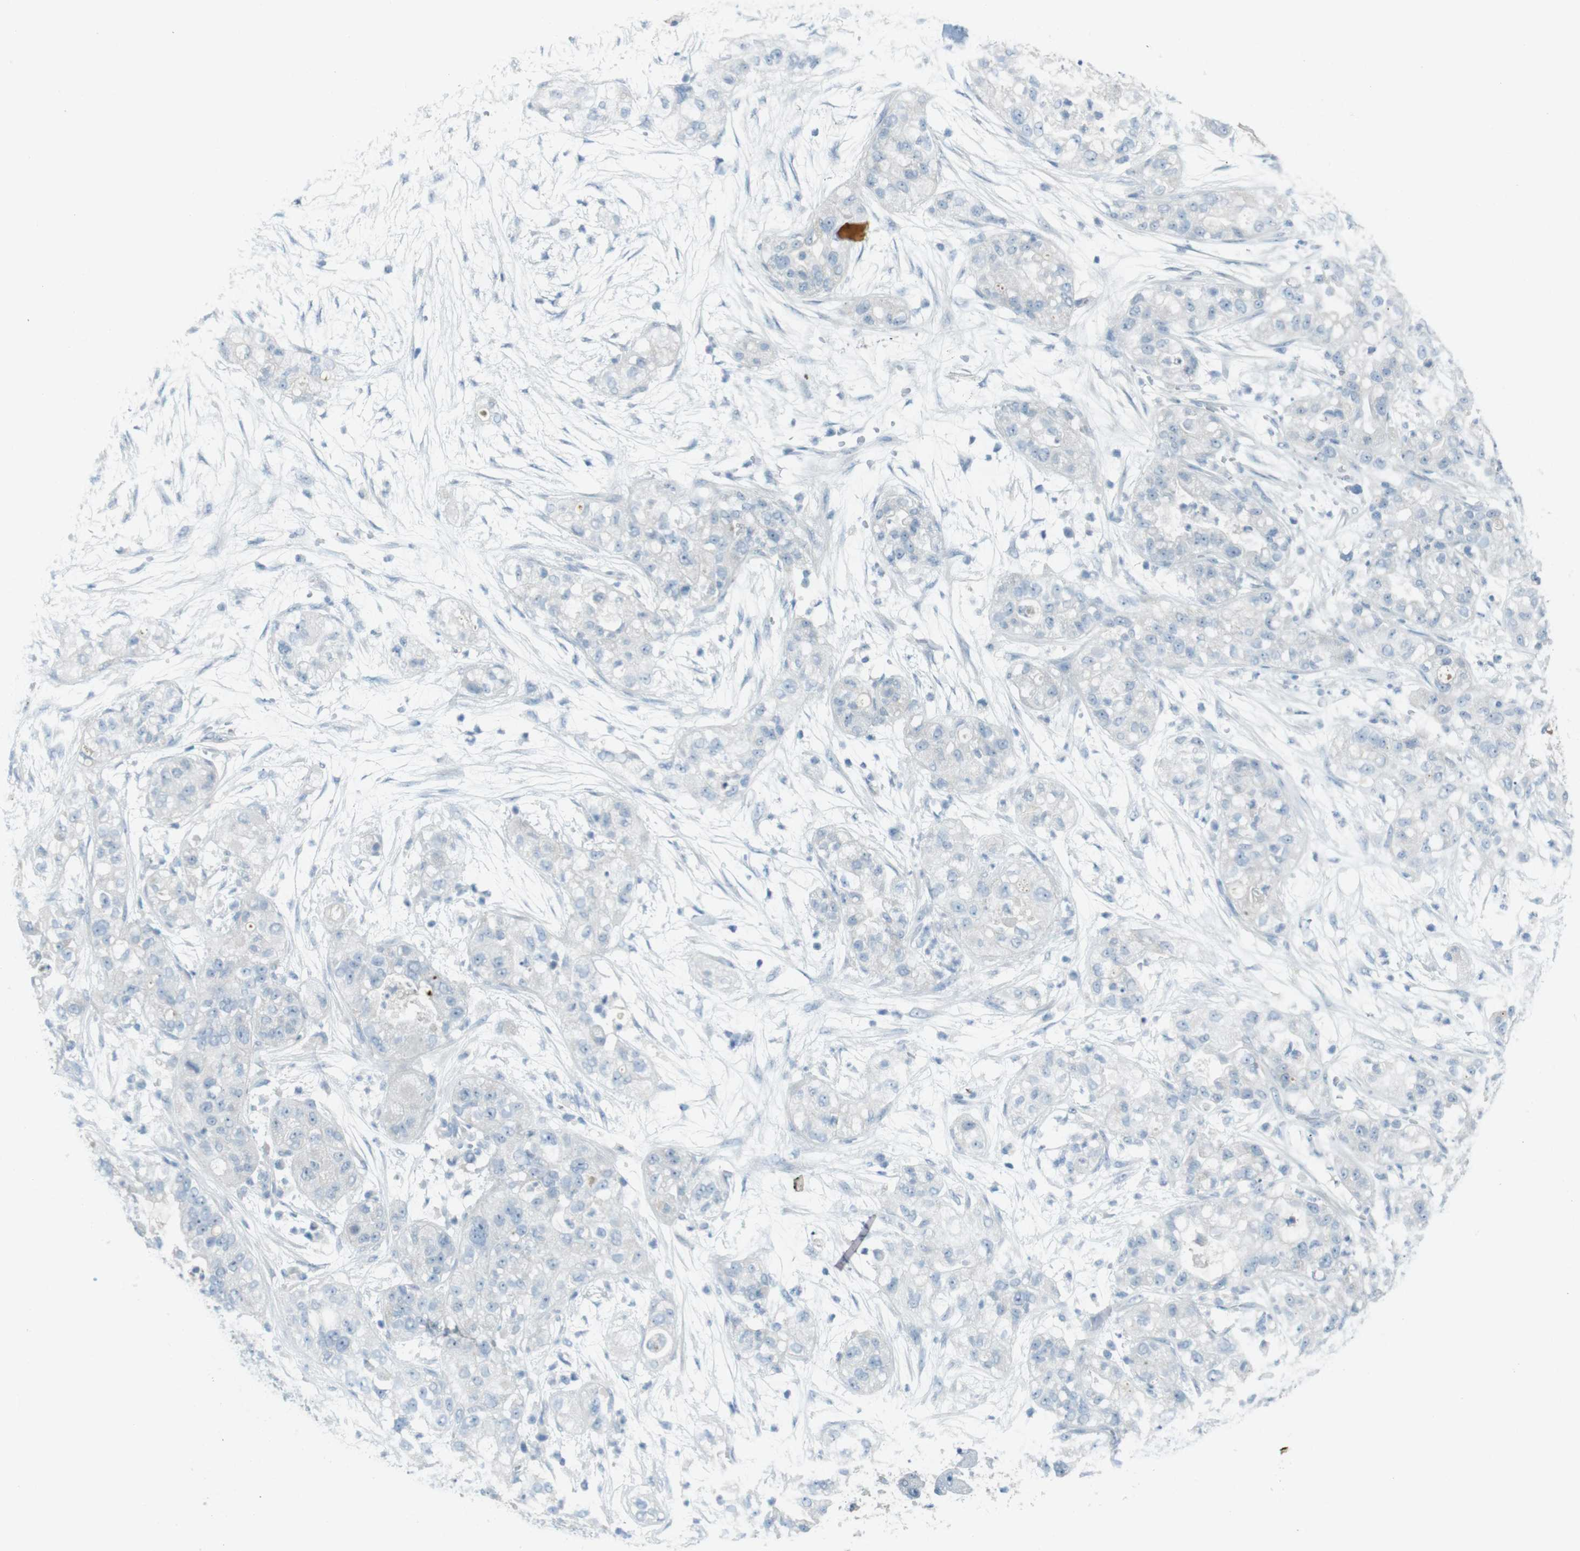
{"staining": {"intensity": "negative", "quantity": "none", "location": "none"}, "tissue": "pancreatic cancer", "cell_type": "Tumor cells", "image_type": "cancer", "snomed": [{"axis": "morphology", "description": "Adenocarcinoma, NOS"}, {"axis": "topography", "description": "Pancreas"}], "caption": "A high-resolution histopathology image shows immunohistochemistry staining of pancreatic adenocarcinoma, which shows no significant expression in tumor cells.", "gene": "ENTPD7", "patient": {"sex": "female", "age": 78}}